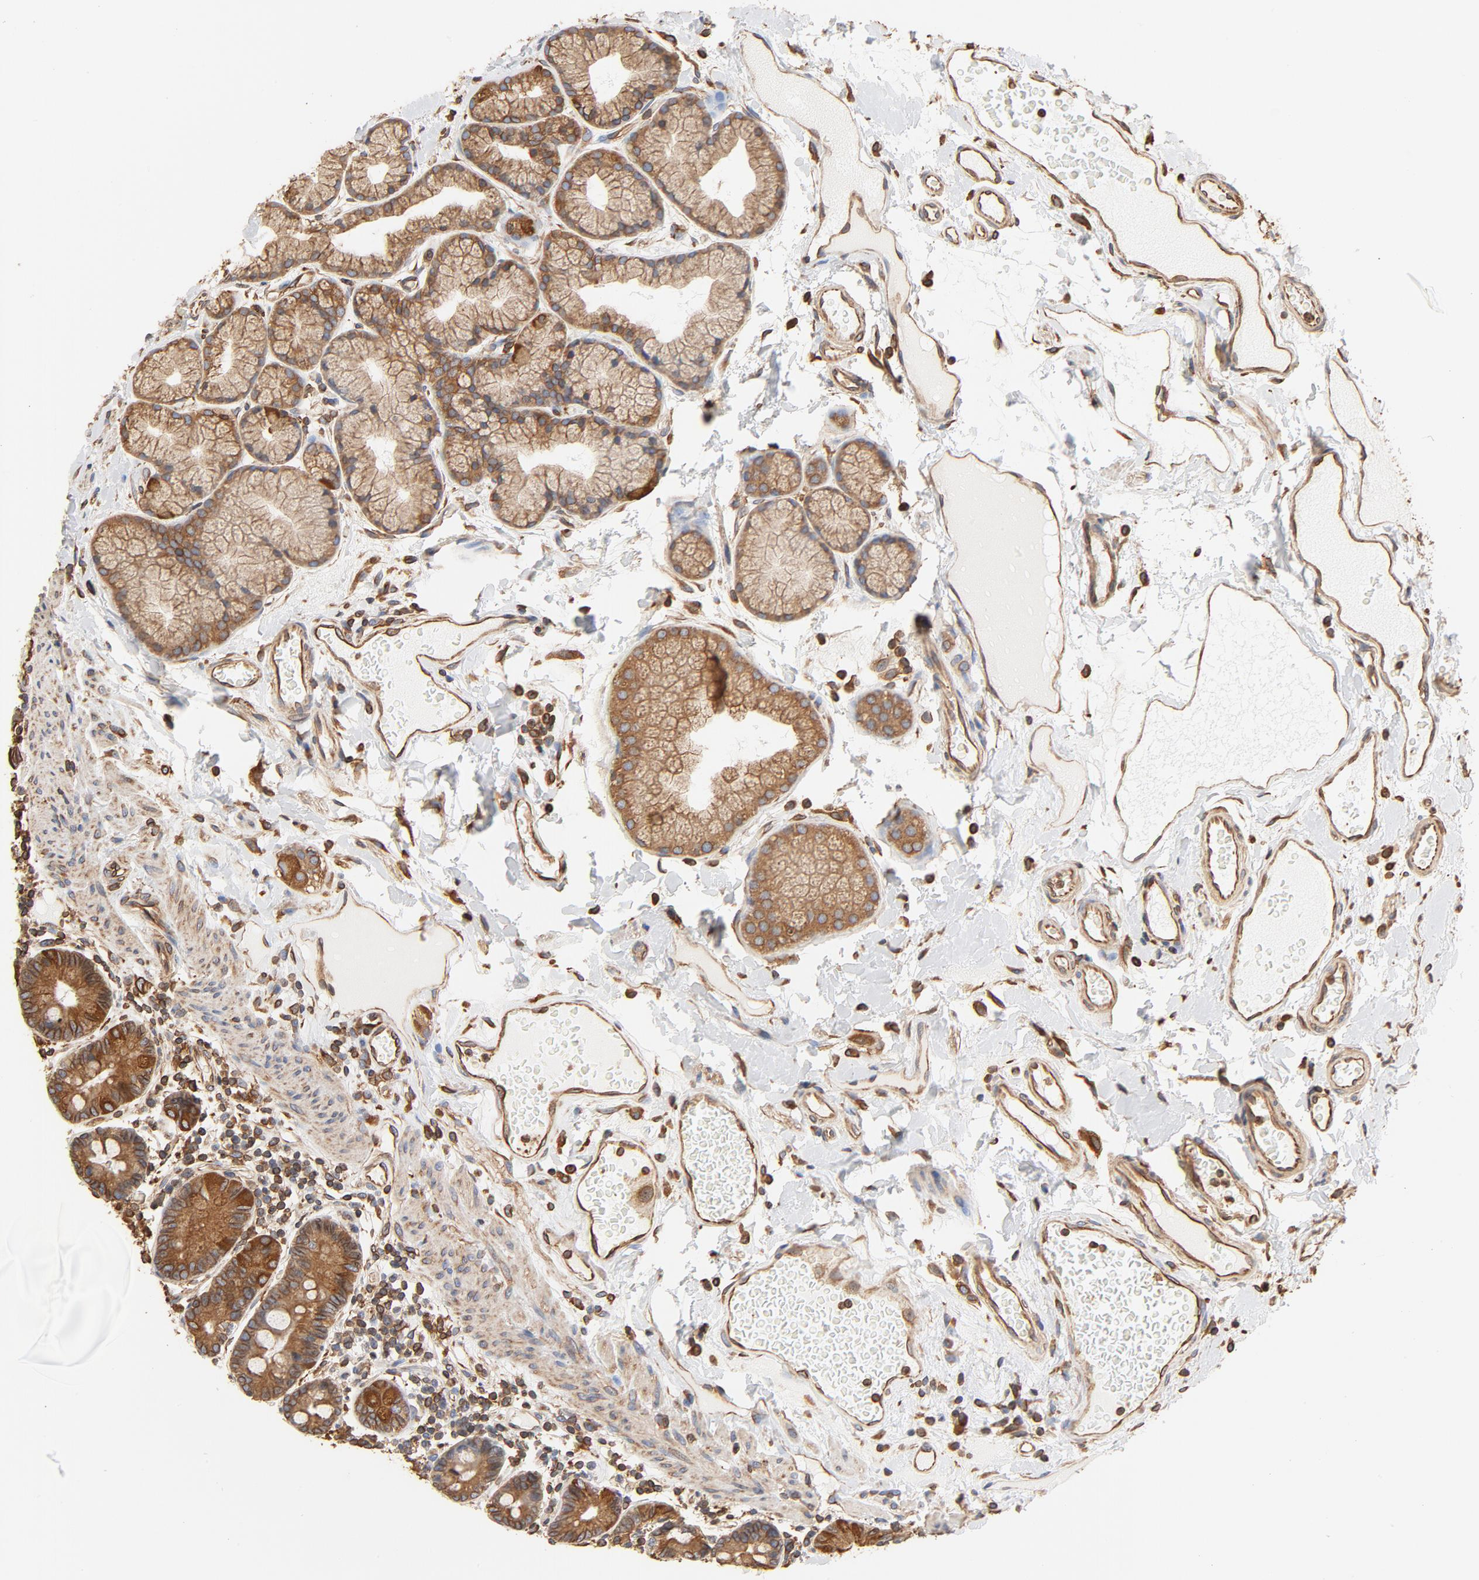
{"staining": {"intensity": "strong", "quantity": ">75%", "location": "cytoplasmic/membranous"}, "tissue": "duodenum", "cell_type": "Glandular cells", "image_type": "normal", "snomed": [{"axis": "morphology", "description": "Normal tissue, NOS"}, {"axis": "topography", "description": "Duodenum"}], "caption": "Duodenum stained with immunohistochemistry demonstrates strong cytoplasmic/membranous expression in approximately >75% of glandular cells. (brown staining indicates protein expression, while blue staining denotes nuclei).", "gene": "BCAP31", "patient": {"sex": "male", "age": 50}}